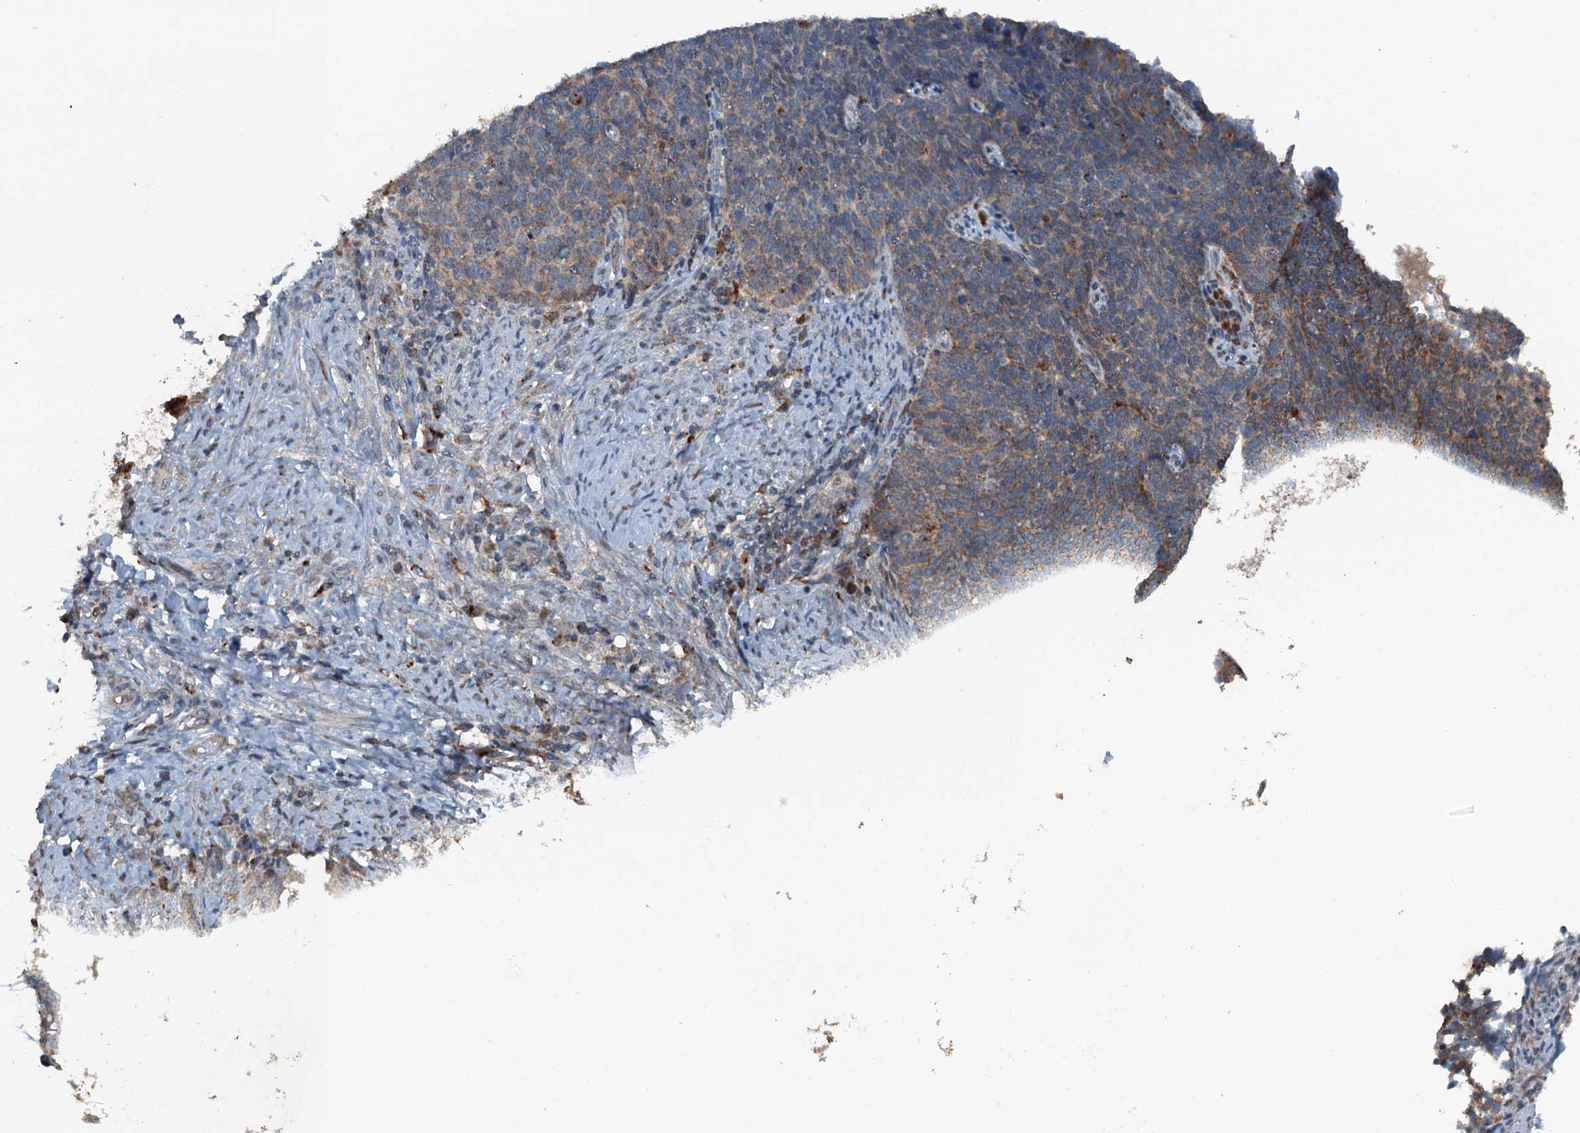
{"staining": {"intensity": "weak", "quantity": "25%-75%", "location": "cytoplasmic/membranous"}, "tissue": "cervical cancer", "cell_type": "Tumor cells", "image_type": "cancer", "snomed": [{"axis": "morphology", "description": "Squamous cell carcinoma, NOS"}, {"axis": "topography", "description": "Cervix"}], "caption": "Protein expression analysis of cervical cancer demonstrates weak cytoplasmic/membranous expression in about 25%-75% of tumor cells.", "gene": "BMERB1", "patient": {"sex": "female", "age": 39}}